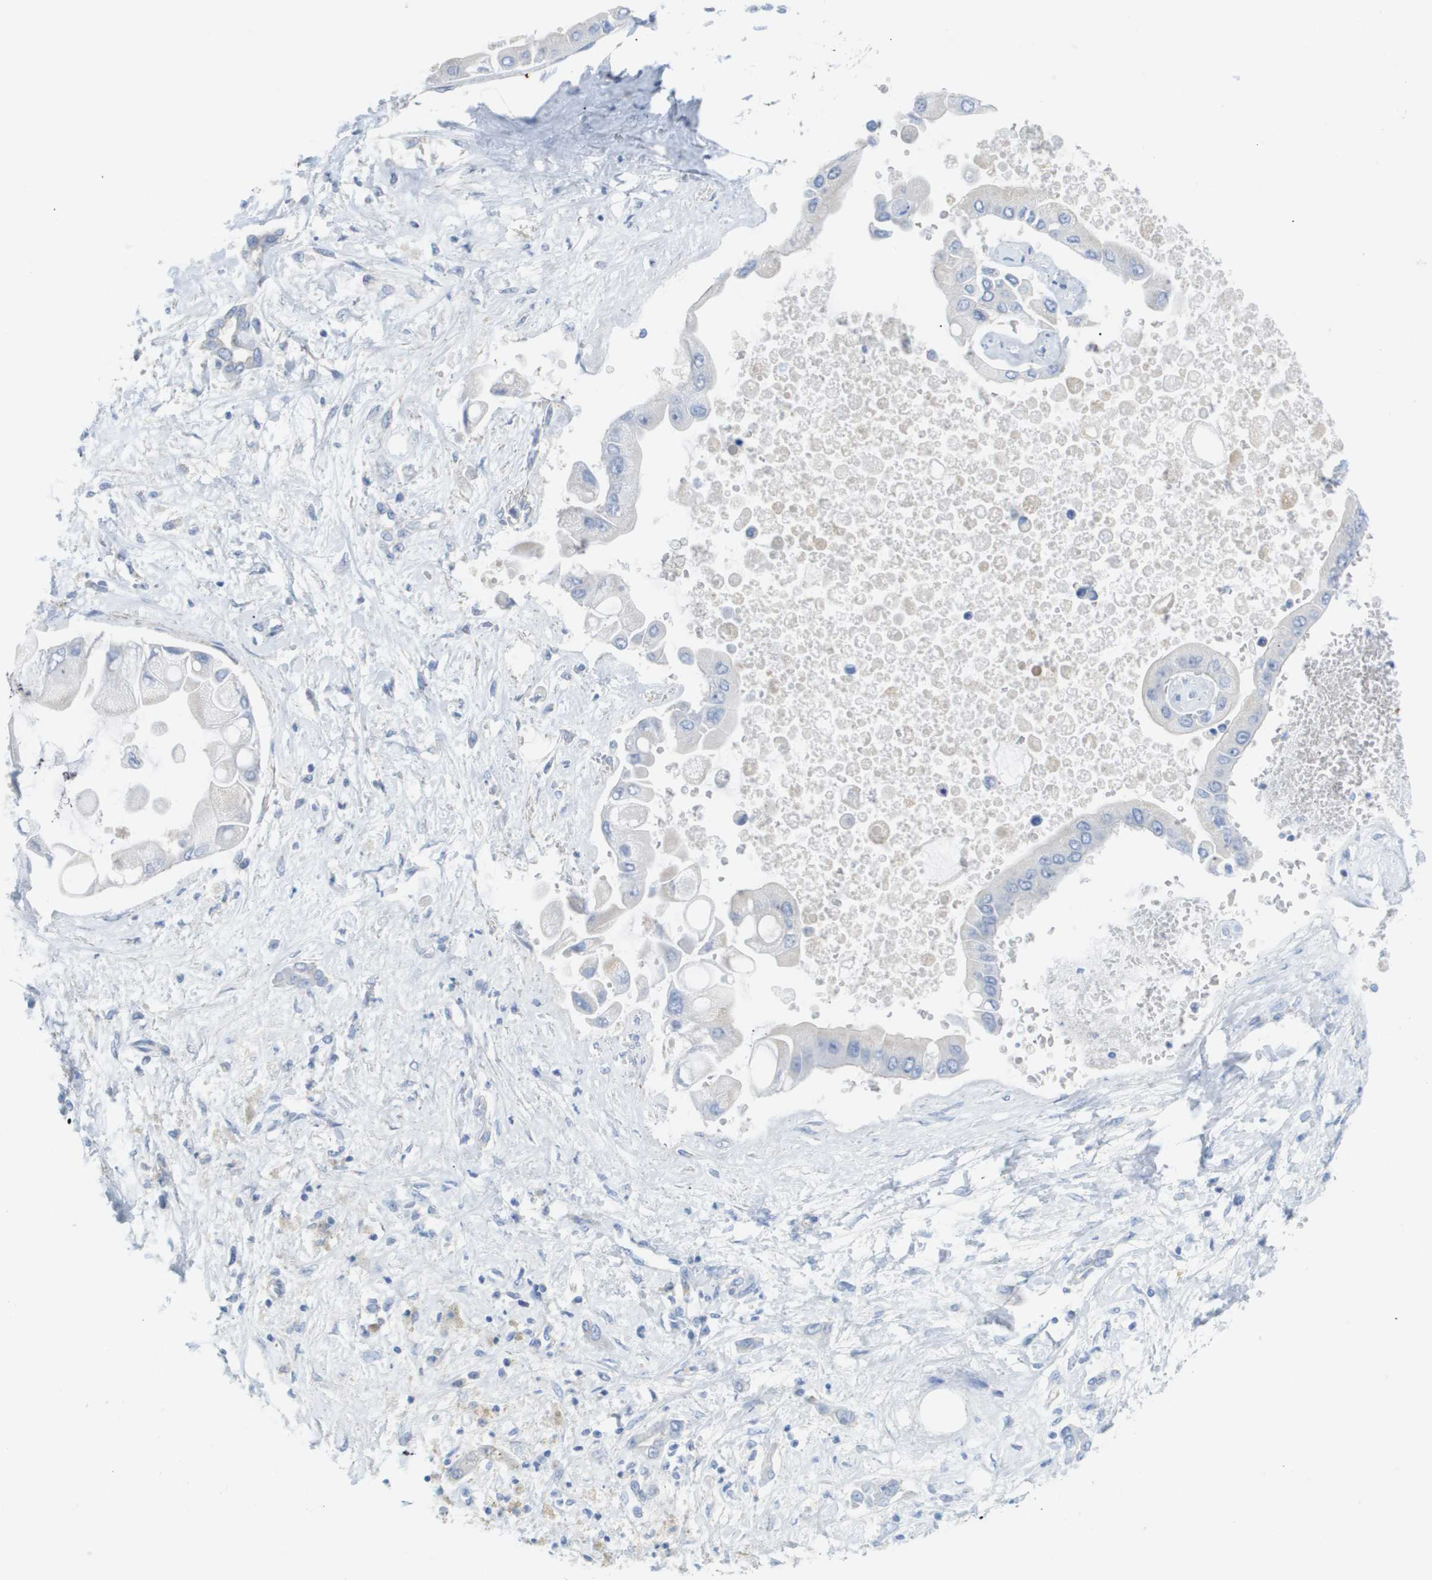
{"staining": {"intensity": "negative", "quantity": "none", "location": "none"}, "tissue": "liver cancer", "cell_type": "Tumor cells", "image_type": "cancer", "snomed": [{"axis": "morphology", "description": "Cholangiocarcinoma"}, {"axis": "topography", "description": "Liver"}], "caption": "A photomicrograph of human liver cholangiocarcinoma is negative for staining in tumor cells.", "gene": "MYL3", "patient": {"sex": "male", "age": 50}}